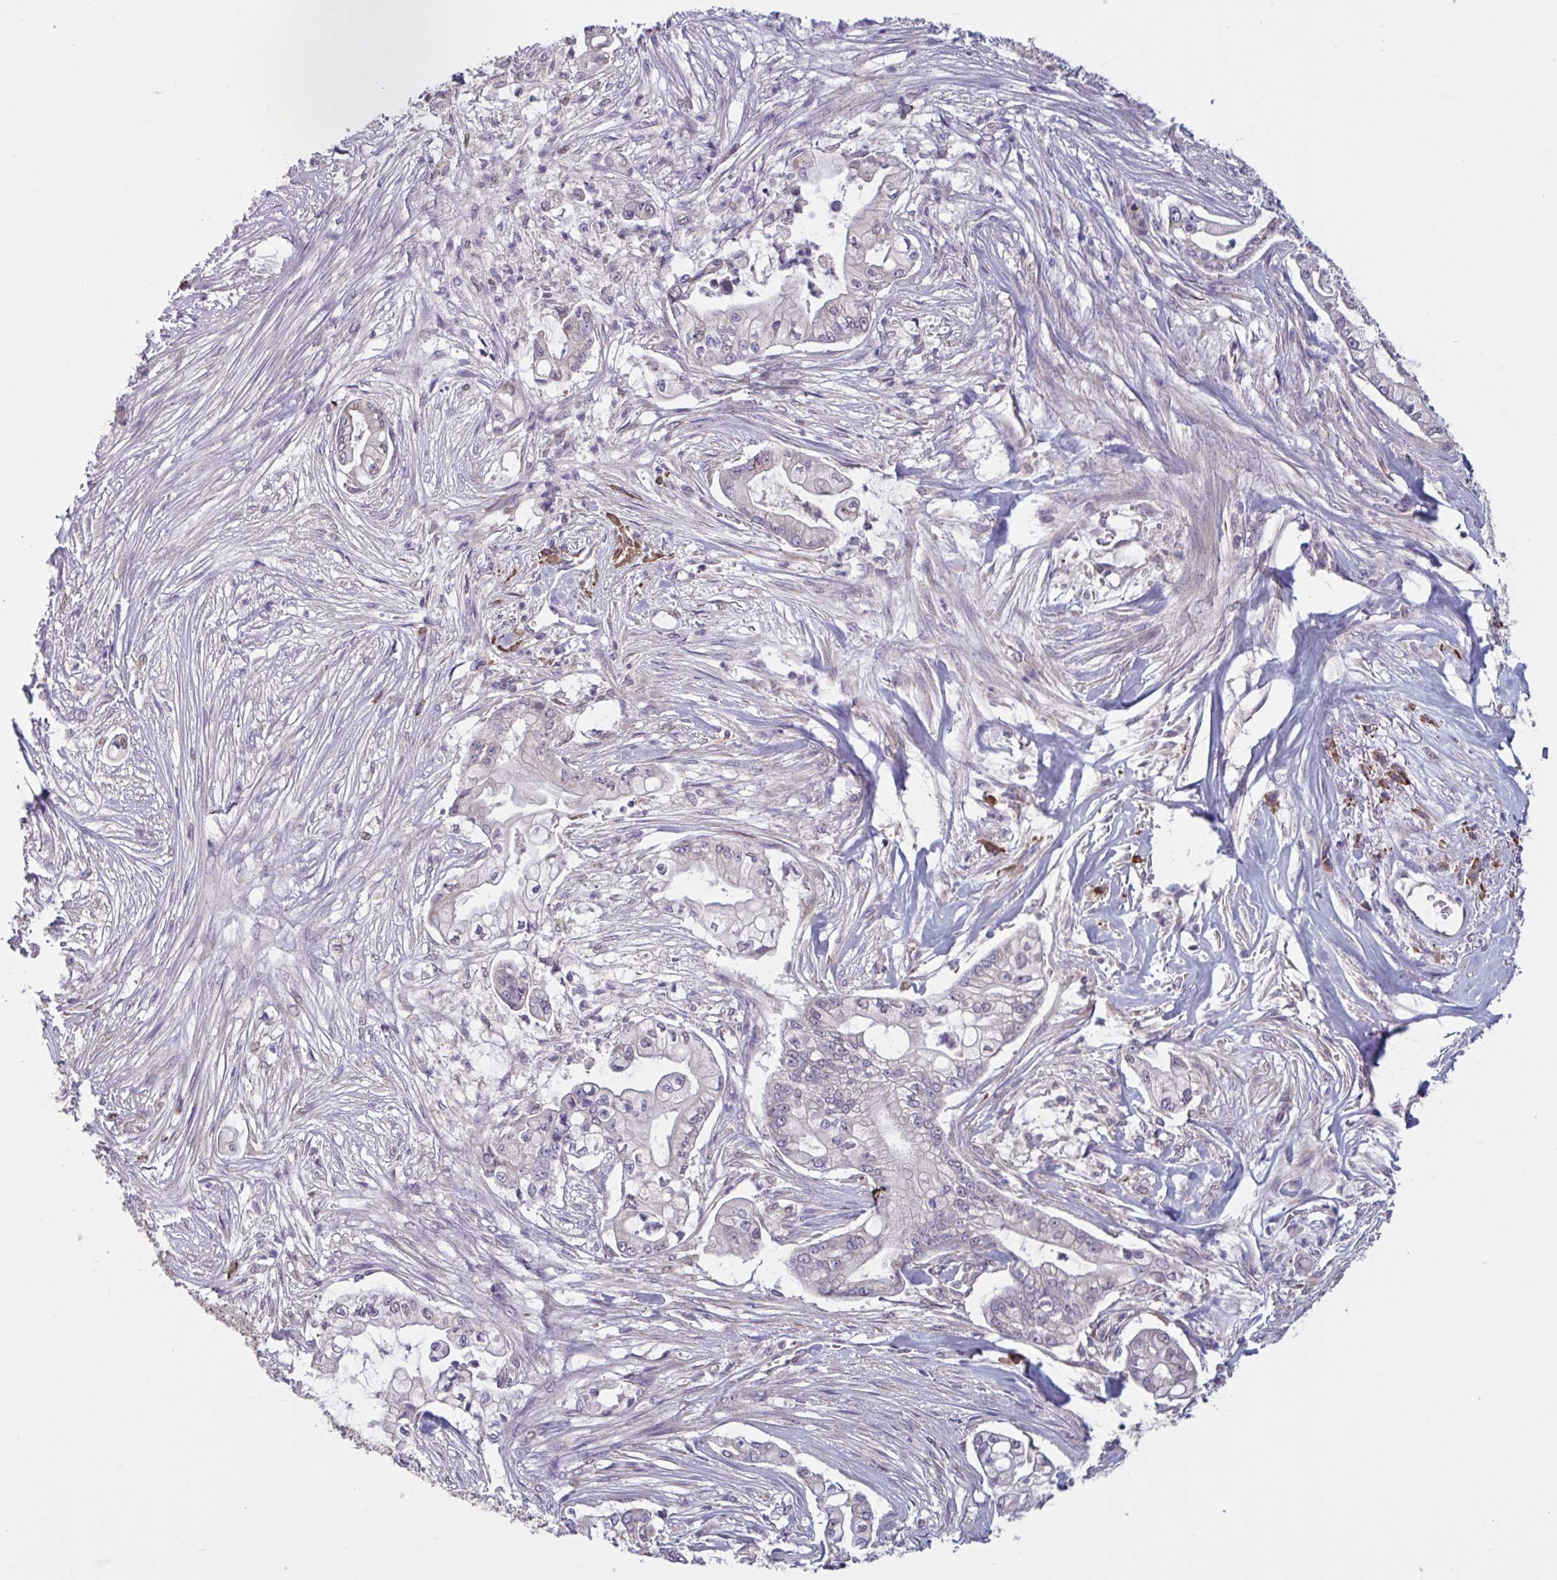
{"staining": {"intensity": "negative", "quantity": "none", "location": "none"}, "tissue": "pancreatic cancer", "cell_type": "Tumor cells", "image_type": "cancer", "snomed": [{"axis": "morphology", "description": "Adenocarcinoma, NOS"}, {"axis": "topography", "description": "Pancreas"}], "caption": "Histopathology image shows no protein expression in tumor cells of pancreatic cancer tissue. (DAB immunohistochemistry (IHC) visualized using brightfield microscopy, high magnification).", "gene": "CD1E", "patient": {"sex": "female", "age": 69}}